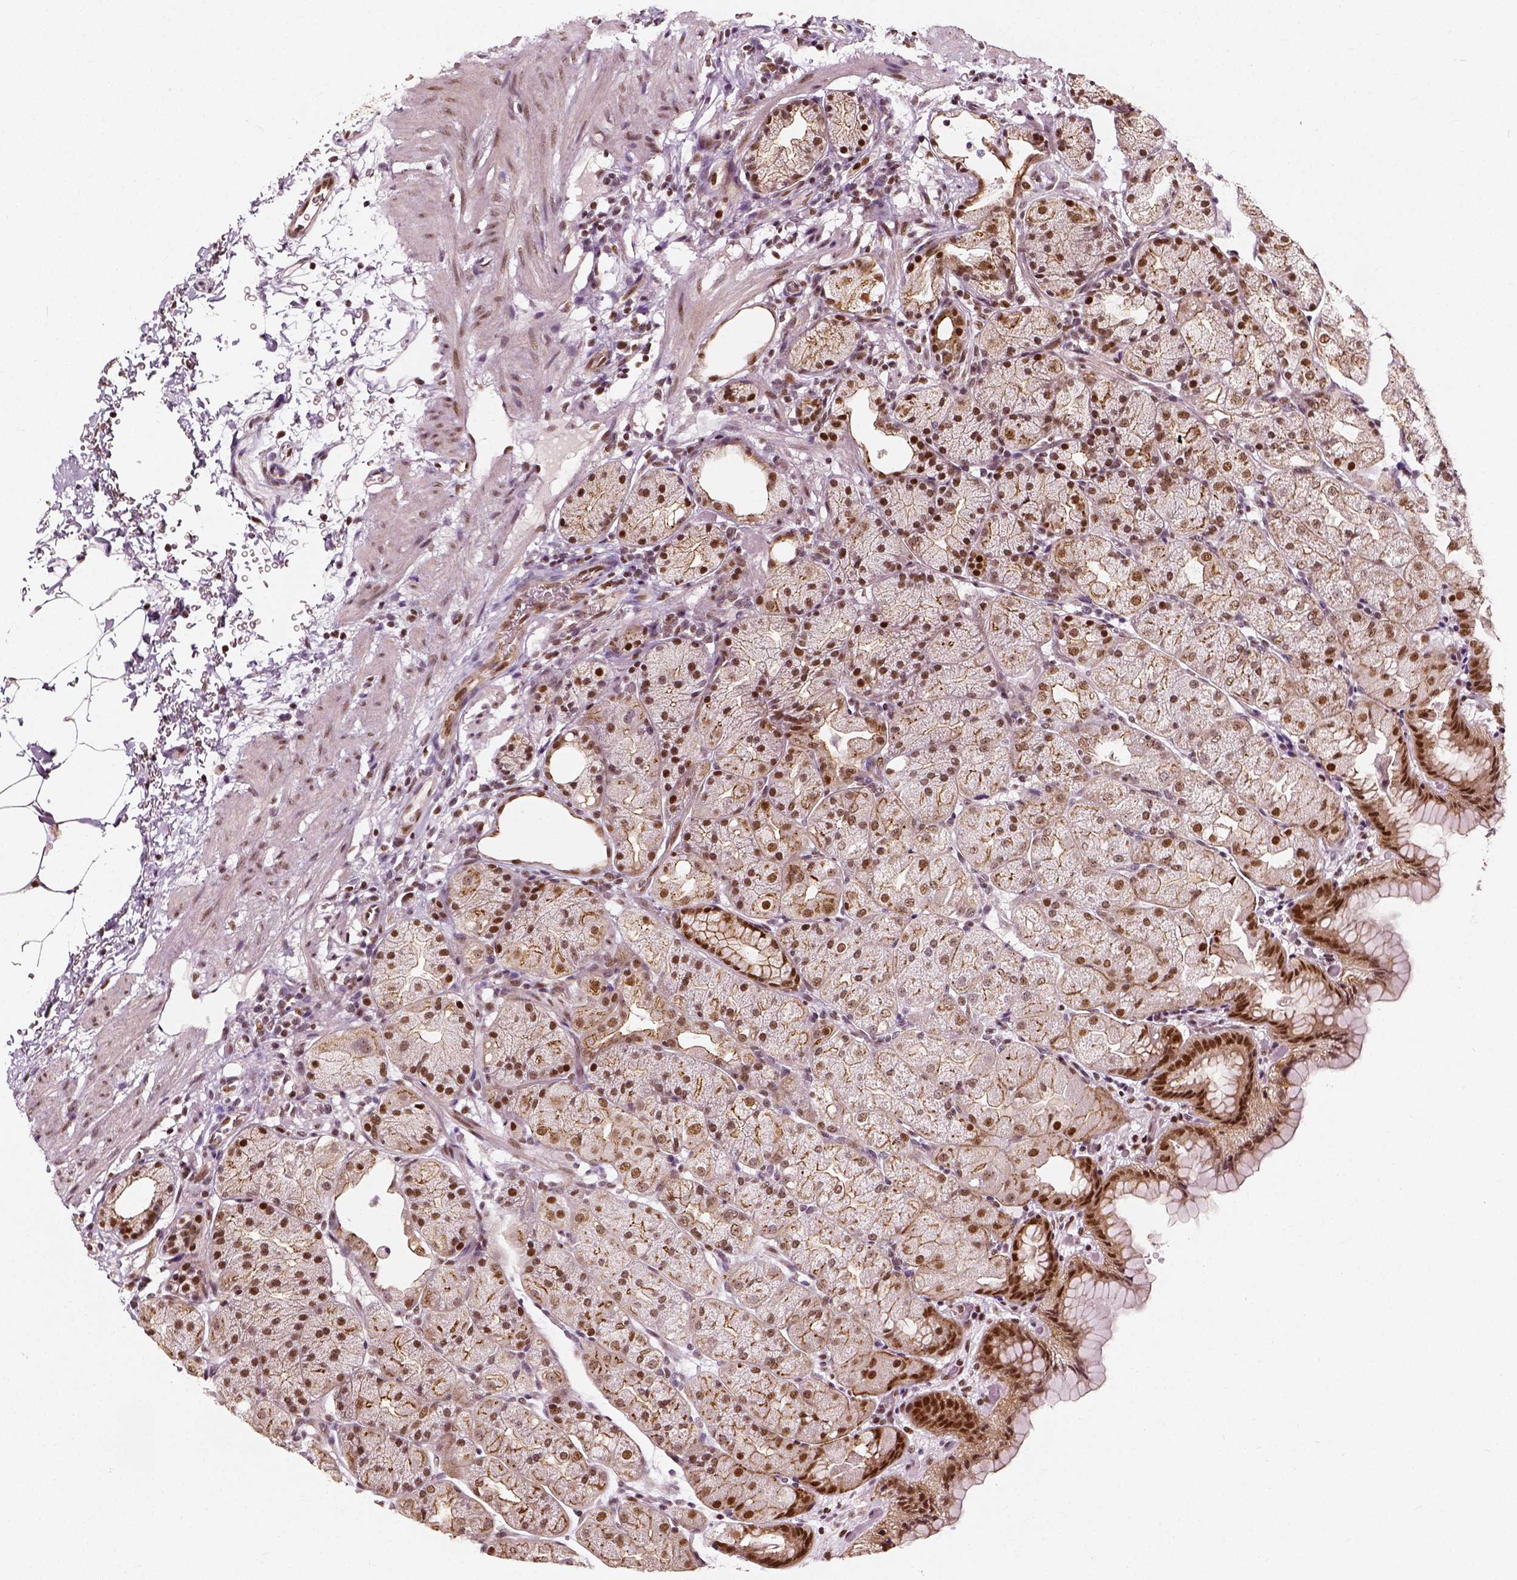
{"staining": {"intensity": "moderate", "quantity": ">75%", "location": "nuclear"}, "tissue": "stomach", "cell_type": "Glandular cells", "image_type": "normal", "snomed": [{"axis": "morphology", "description": "Normal tissue, NOS"}, {"axis": "topography", "description": "Stomach, upper"}, {"axis": "topography", "description": "Stomach"}, {"axis": "topography", "description": "Stomach, lower"}], "caption": "Immunohistochemistry photomicrograph of unremarkable stomach: human stomach stained using immunohistochemistry displays medium levels of moderate protein expression localized specifically in the nuclear of glandular cells, appearing as a nuclear brown color.", "gene": "NACC1", "patient": {"sex": "male", "age": 62}}